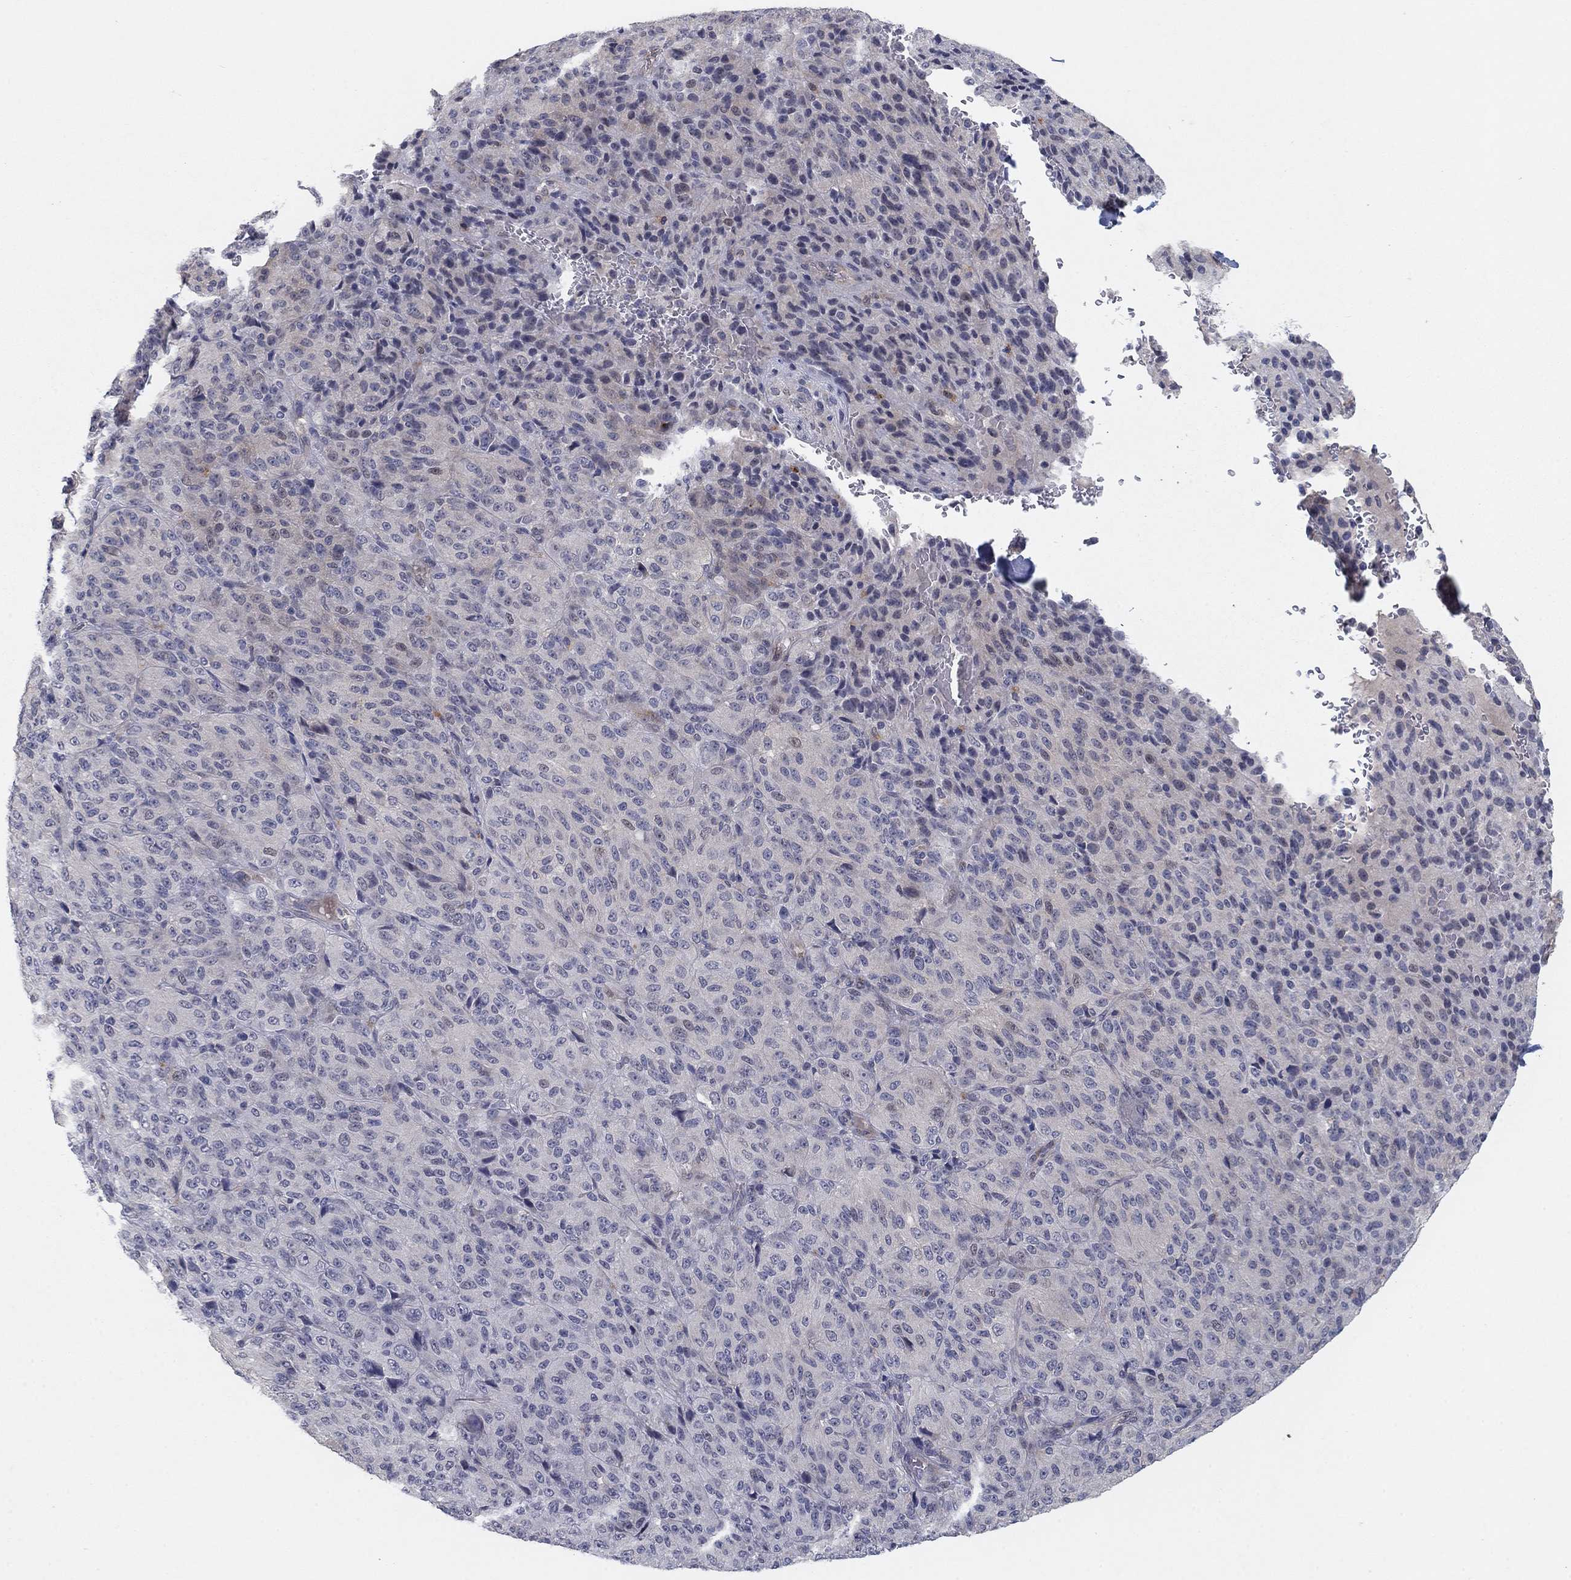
{"staining": {"intensity": "negative", "quantity": "none", "location": "none"}, "tissue": "melanoma", "cell_type": "Tumor cells", "image_type": "cancer", "snomed": [{"axis": "morphology", "description": "Malignant melanoma, Metastatic site"}, {"axis": "topography", "description": "Brain"}], "caption": "The histopathology image exhibits no staining of tumor cells in malignant melanoma (metastatic site).", "gene": "AMN1", "patient": {"sex": "female", "age": 56}}